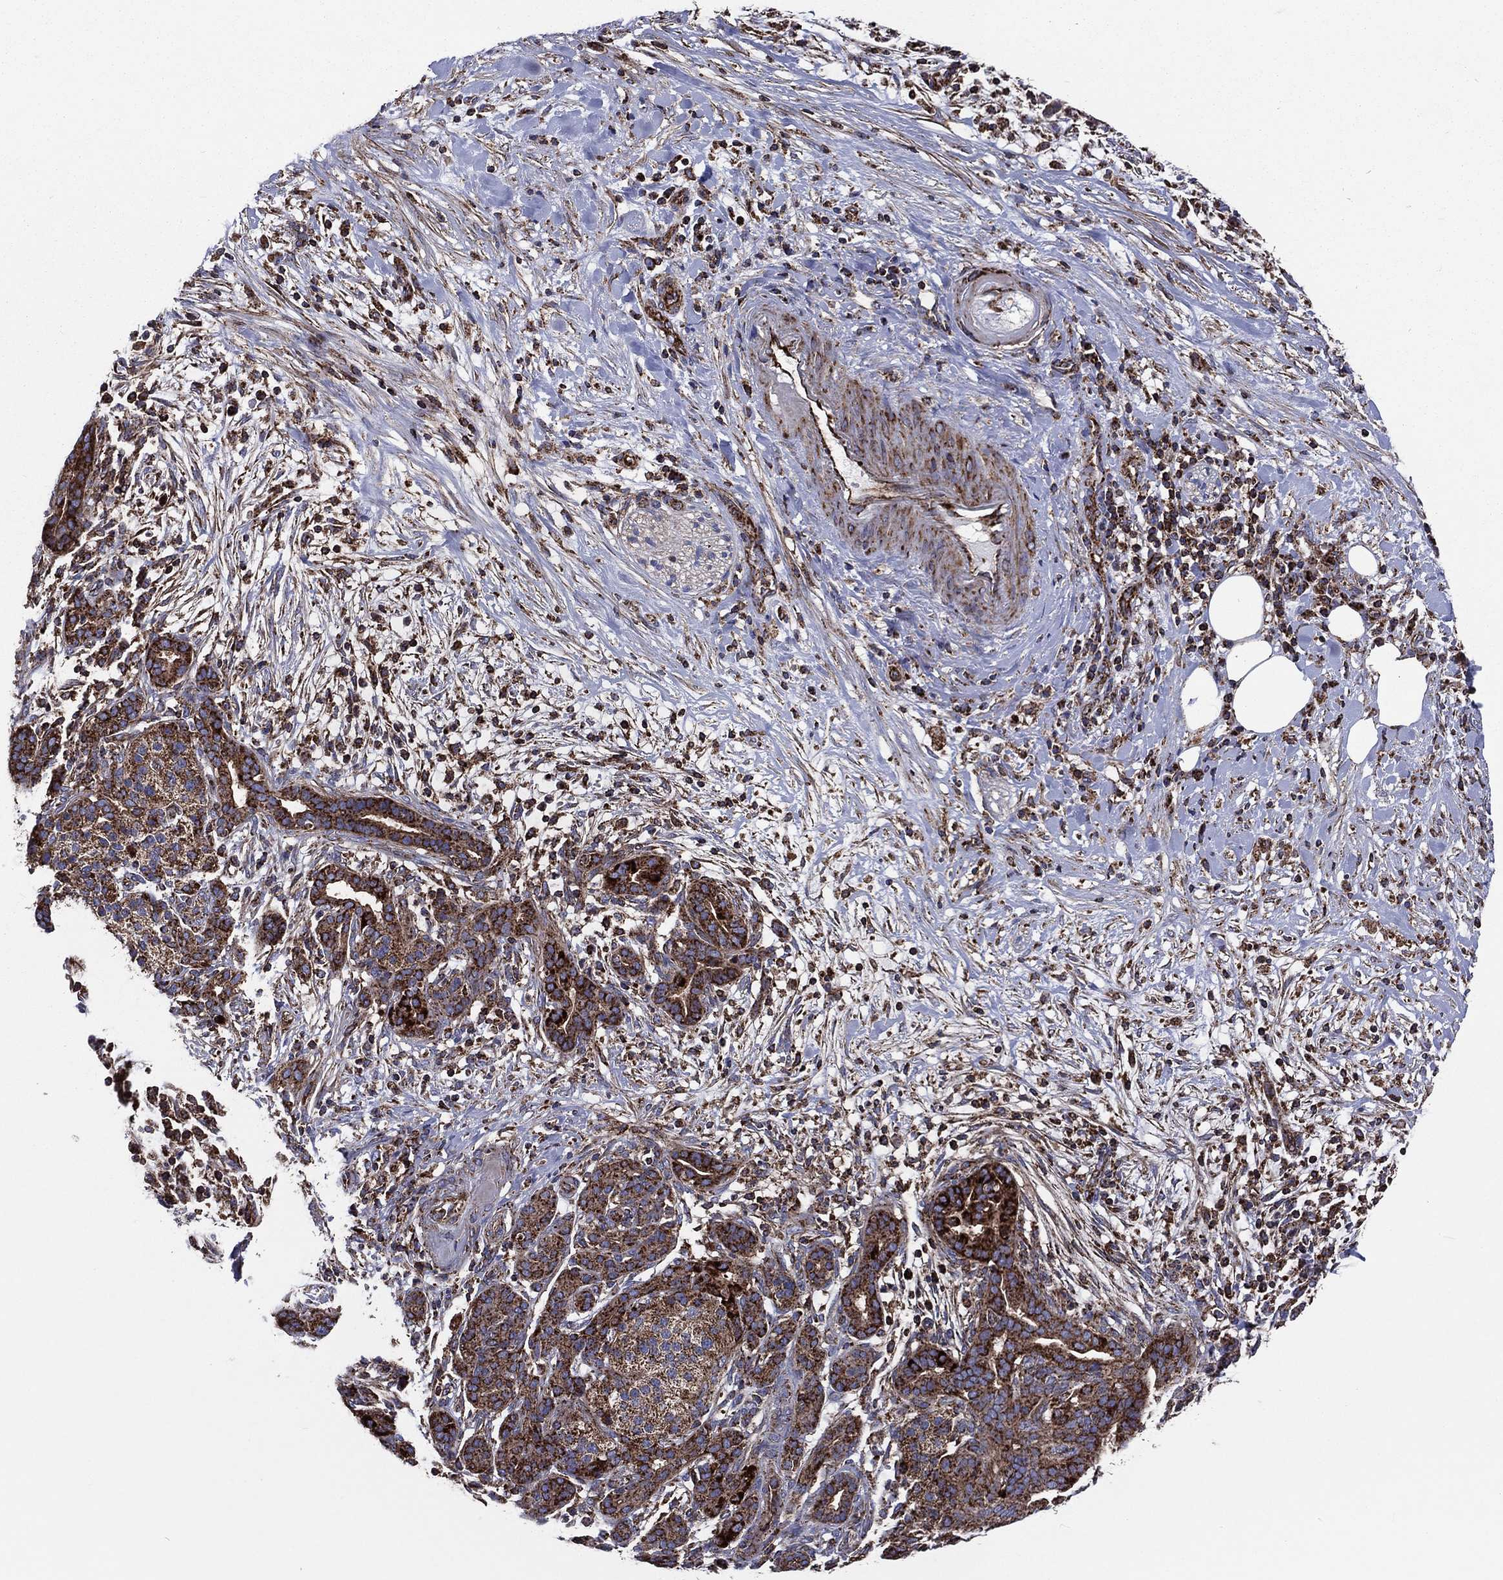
{"staining": {"intensity": "strong", "quantity": ">75%", "location": "cytoplasmic/membranous"}, "tissue": "pancreatic cancer", "cell_type": "Tumor cells", "image_type": "cancer", "snomed": [{"axis": "morphology", "description": "Adenocarcinoma, NOS"}, {"axis": "topography", "description": "Pancreas"}], "caption": "A high-resolution histopathology image shows immunohistochemistry (IHC) staining of adenocarcinoma (pancreatic), which reveals strong cytoplasmic/membranous positivity in approximately >75% of tumor cells. The protein is stained brown, and the nuclei are stained in blue (DAB IHC with brightfield microscopy, high magnification).", "gene": "ANKRD37", "patient": {"sex": "male", "age": 44}}